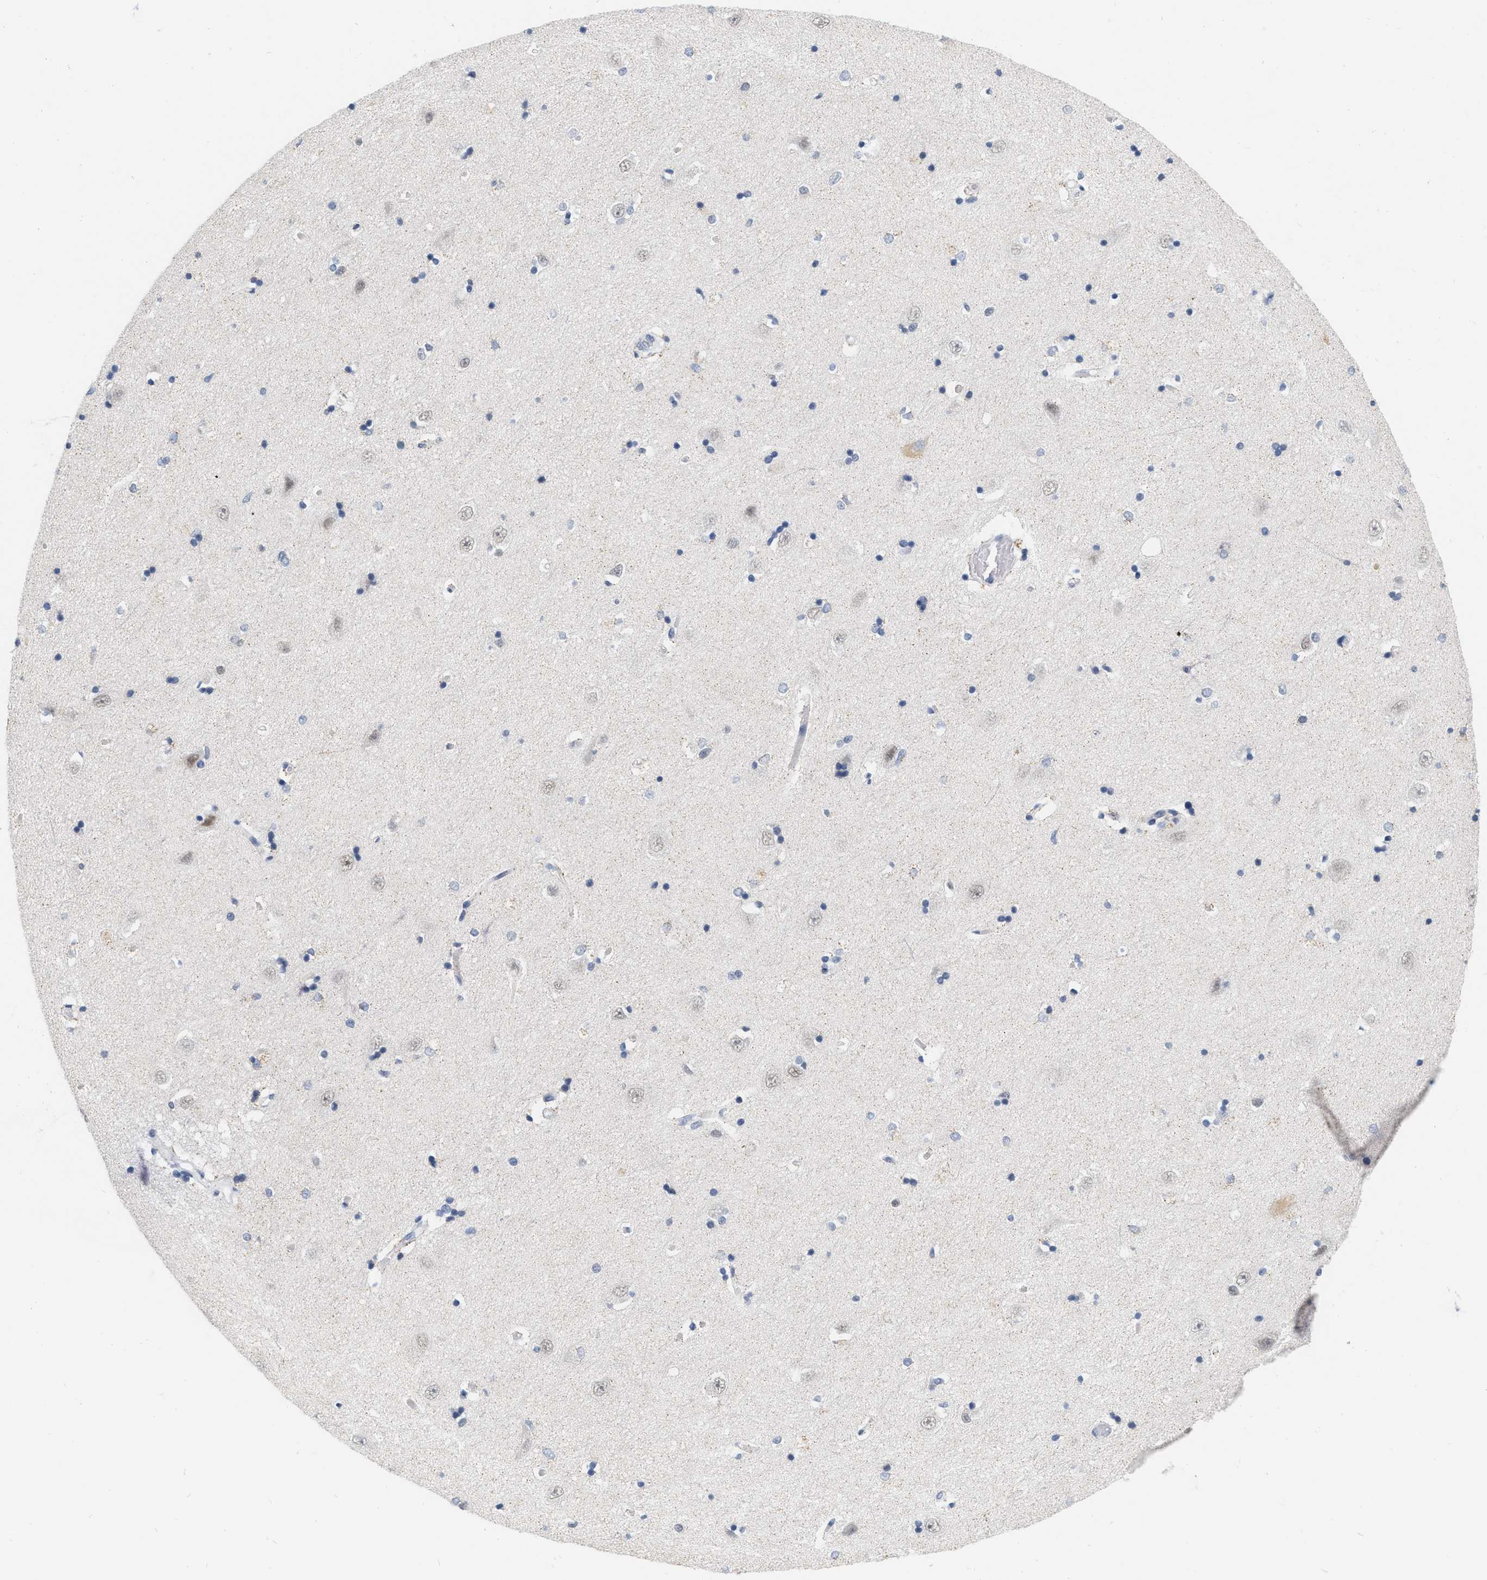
{"staining": {"intensity": "negative", "quantity": "none", "location": "none"}, "tissue": "hippocampus", "cell_type": "Glial cells", "image_type": "normal", "snomed": [{"axis": "morphology", "description": "Normal tissue, NOS"}, {"axis": "topography", "description": "Hippocampus"}], "caption": "Protein analysis of benign hippocampus exhibits no significant staining in glial cells. (Stains: DAB immunohistochemistry (IHC) with hematoxylin counter stain, Microscopy: brightfield microscopy at high magnification).", "gene": "XIRP1", "patient": {"sex": "male", "age": 45}}